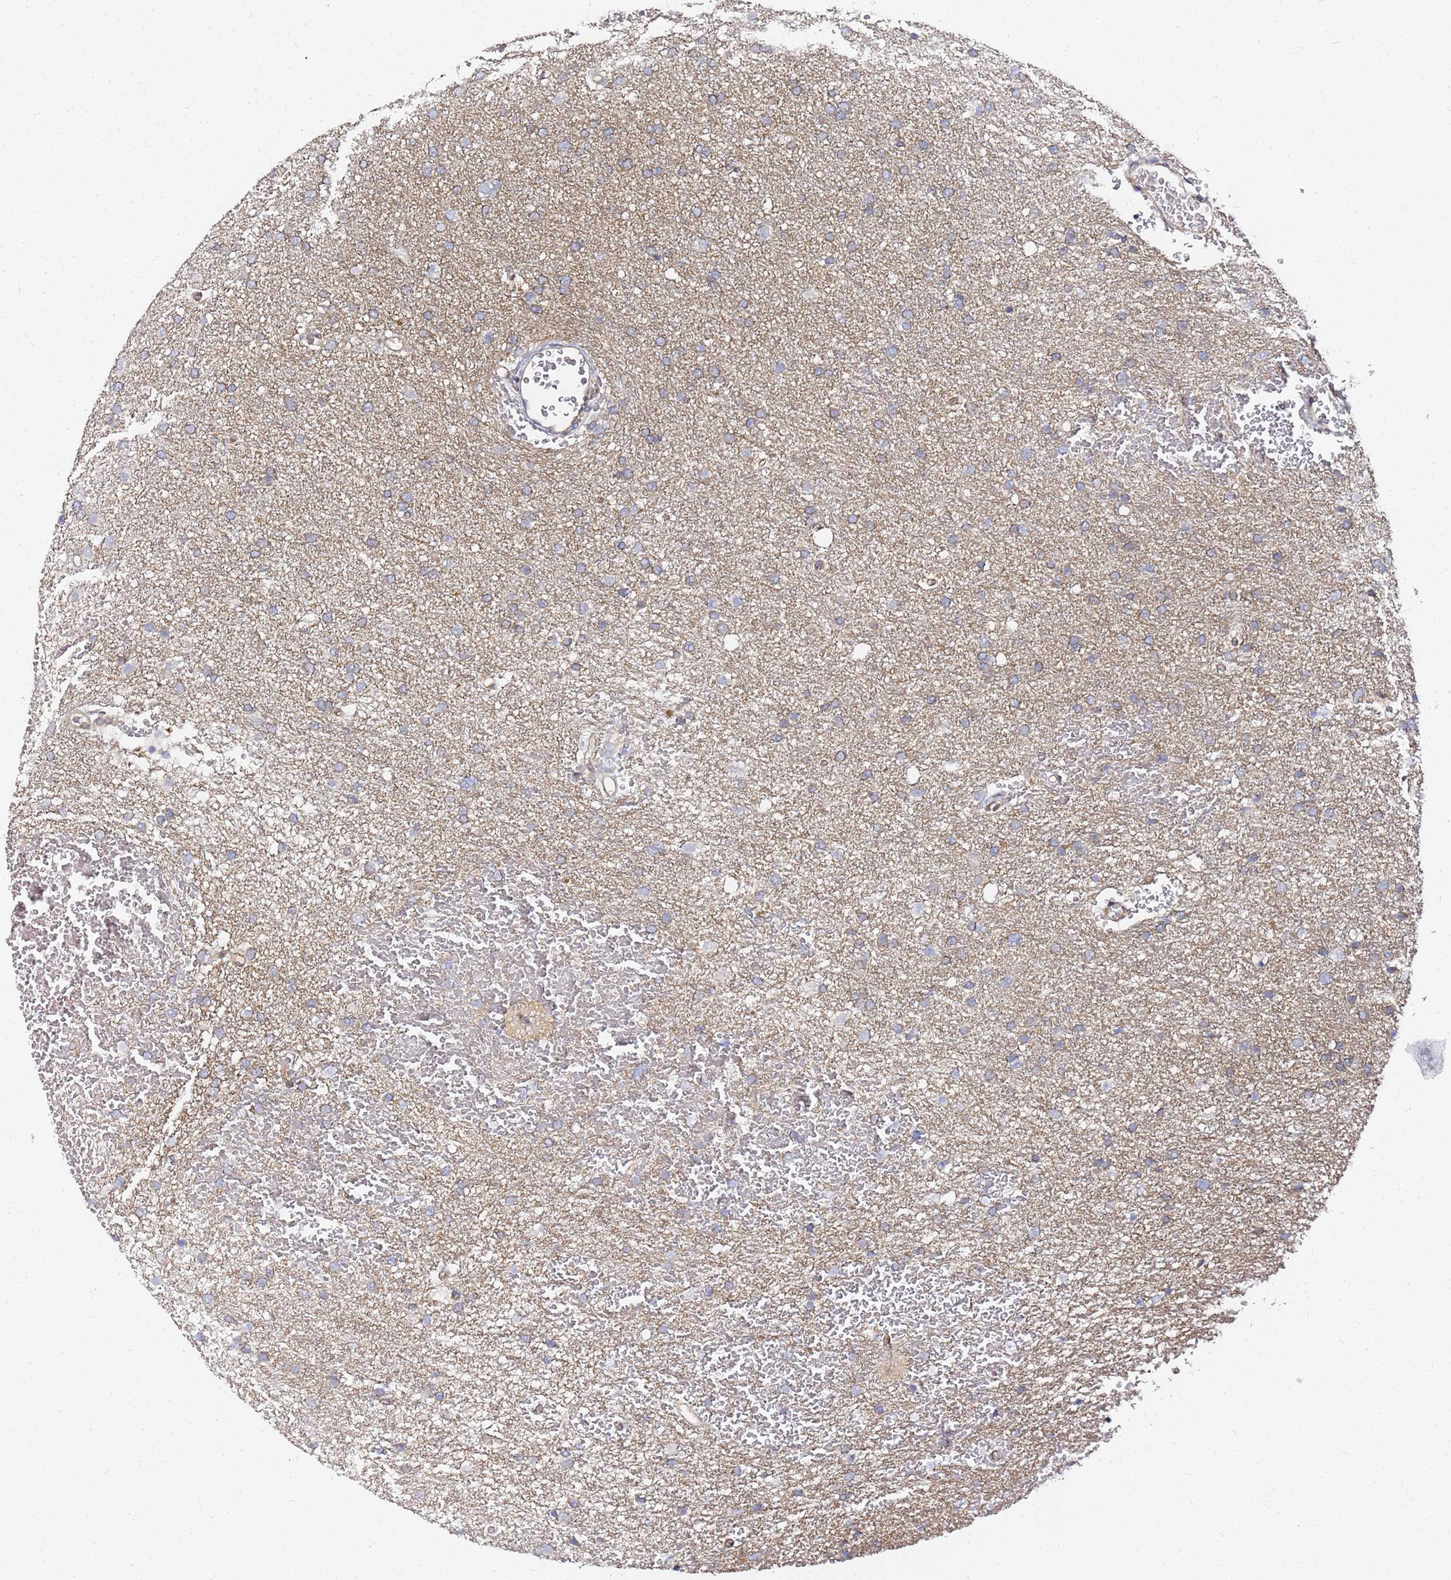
{"staining": {"intensity": "negative", "quantity": "none", "location": "none"}, "tissue": "glioma", "cell_type": "Tumor cells", "image_type": "cancer", "snomed": [{"axis": "morphology", "description": "Glioma, malignant, High grade"}, {"axis": "topography", "description": "Cerebral cortex"}], "caption": "This photomicrograph is of high-grade glioma (malignant) stained with immunohistochemistry to label a protein in brown with the nuclei are counter-stained blue. There is no expression in tumor cells.", "gene": "CHM", "patient": {"sex": "female", "age": 36}}